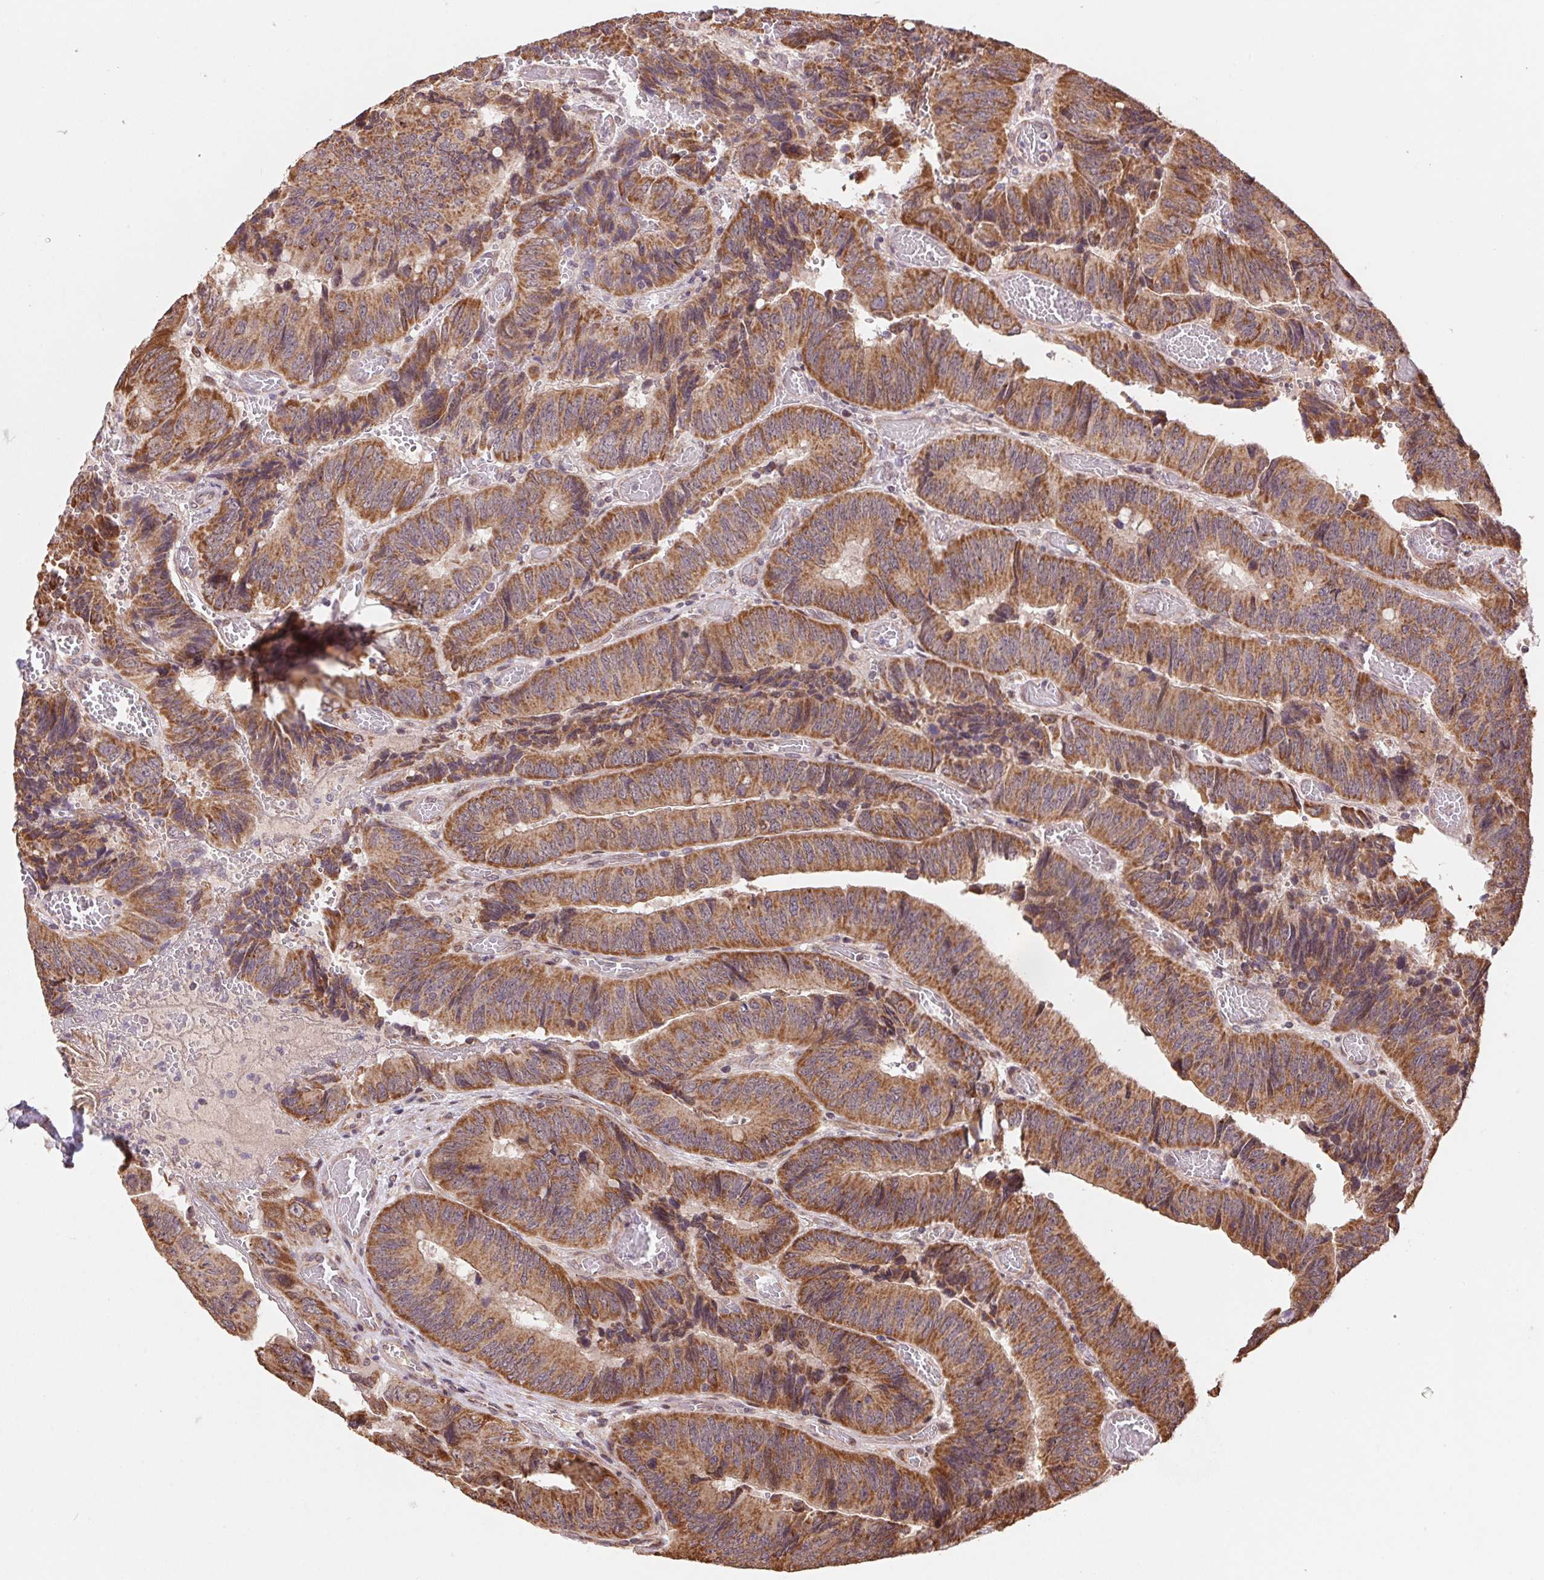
{"staining": {"intensity": "moderate", "quantity": ">75%", "location": "cytoplasmic/membranous"}, "tissue": "colorectal cancer", "cell_type": "Tumor cells", "image_type": "cancer", "snomed": [{"axis": "morphology", "description": "Adenocarcinoma, NOS"}, {"axis": "topography", "description": "Colon"}], "caption": "This histopathology image shows immunohistochemistry staining of human colorectal cancer, with medium moderate cytoplasmic/membranous expression in approximately >75% of tumor cells.", "gene": "PDHA1", "patient": {"sex": "female", "age": 84}}